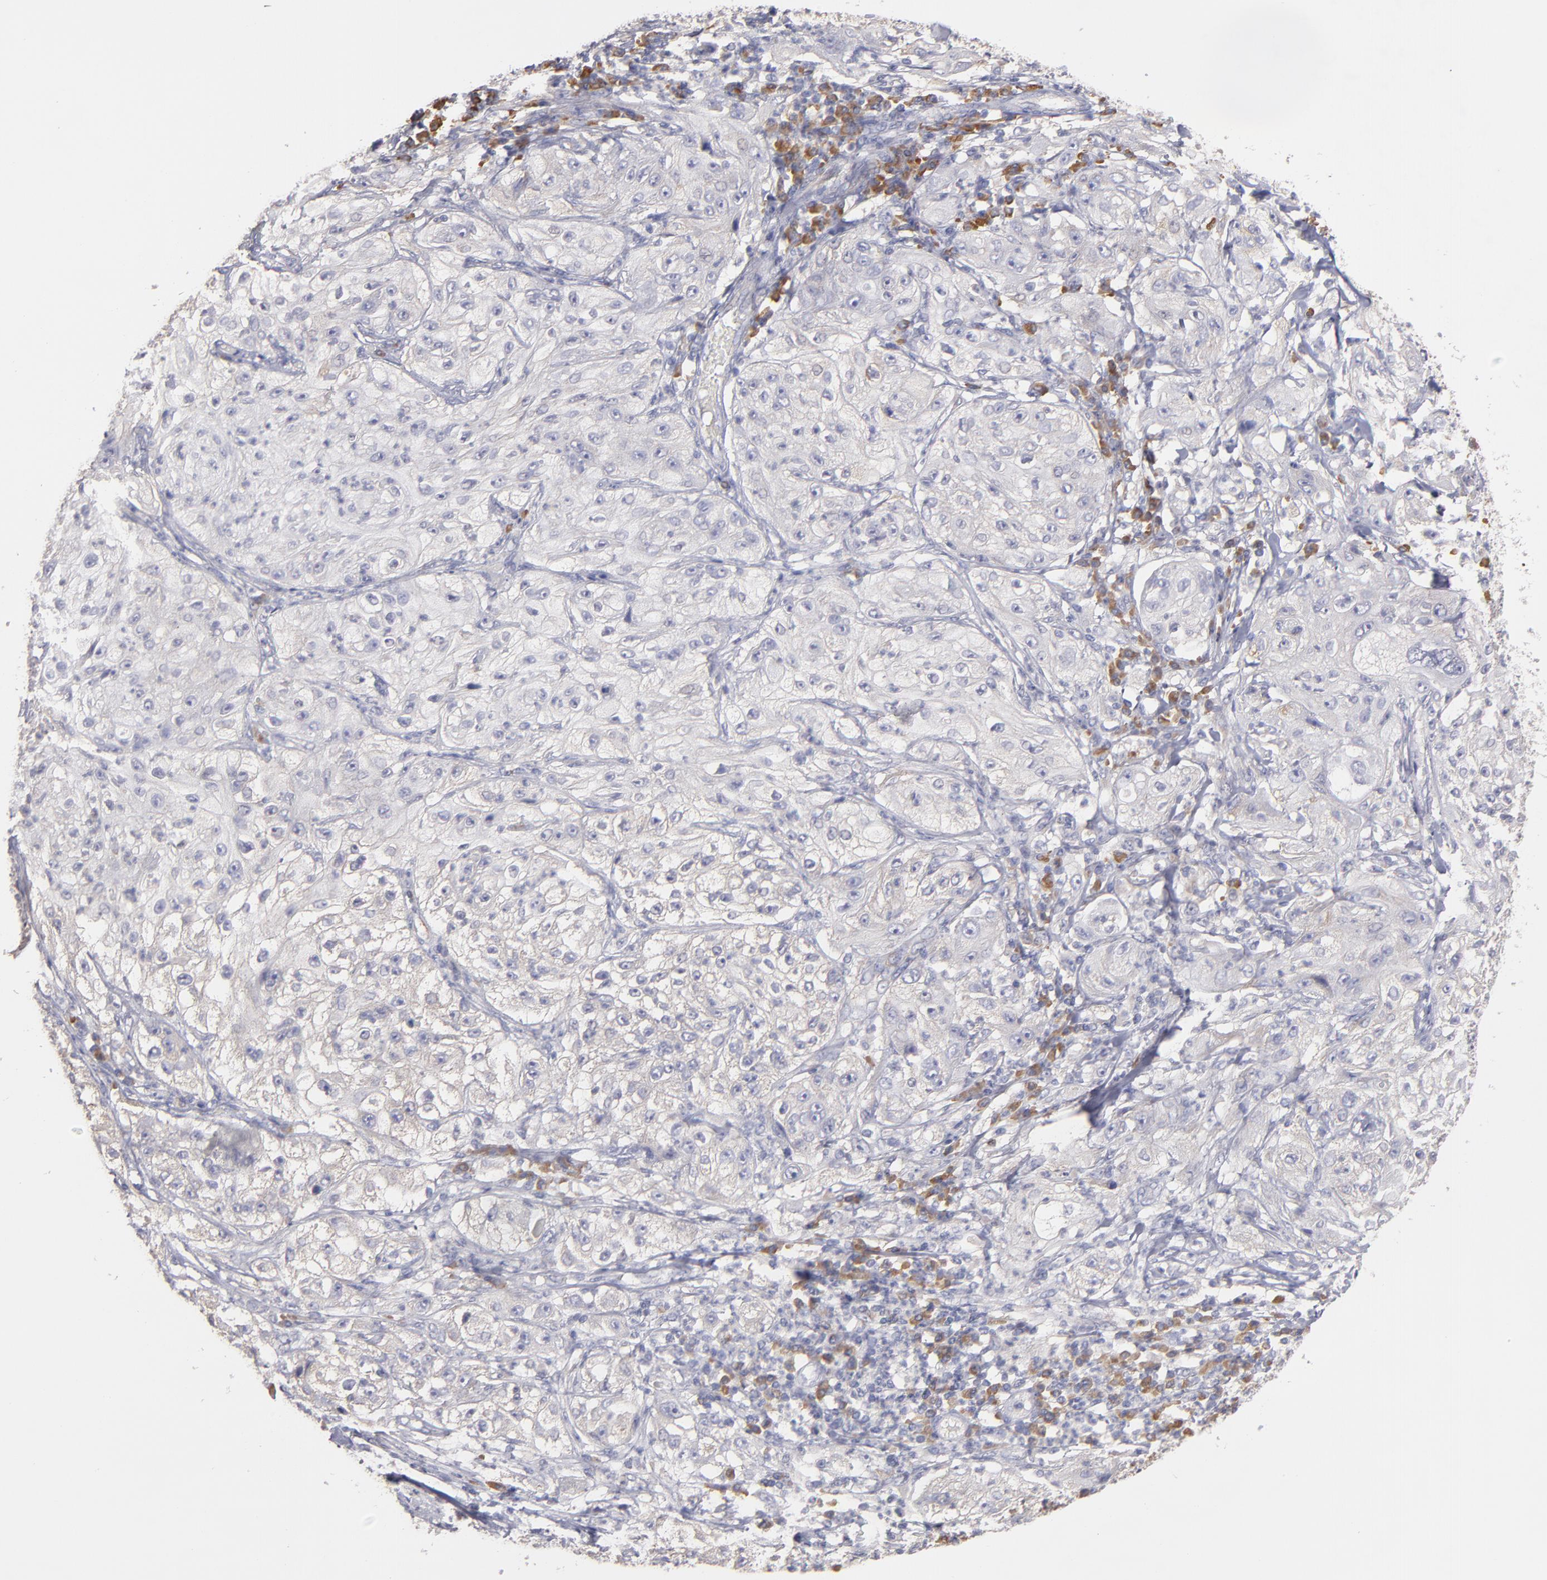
{"staining": {"intensity": "negative", "quantity": "none", "location": "none"}, "tissue": "lung cancer", "cell_type": "Tumor cells", "image_type": "cancer", "snomed": [{"axis": "morphology", "description": "Inflammation, NOS"}, {"axis": "morphology", "description": "Squamous cell carcinoma, NOS"}, {"axis": "topography", "description": "Lymph node"}, {"axis": "topography", "description": "Soft tissue"}, {"axis": "topography", "description": "Lung"}], "caption": "High magnification brightfield microscopy of lung squamous cell carcinoma stained with DAB (3,3'-diaminobenzidine) (brown) and counterstained with hematoxylin (blue): tumor cells show no significant expression.", "gene": "ENTPD5", "patient": {"sex": "male", "age": 66}}